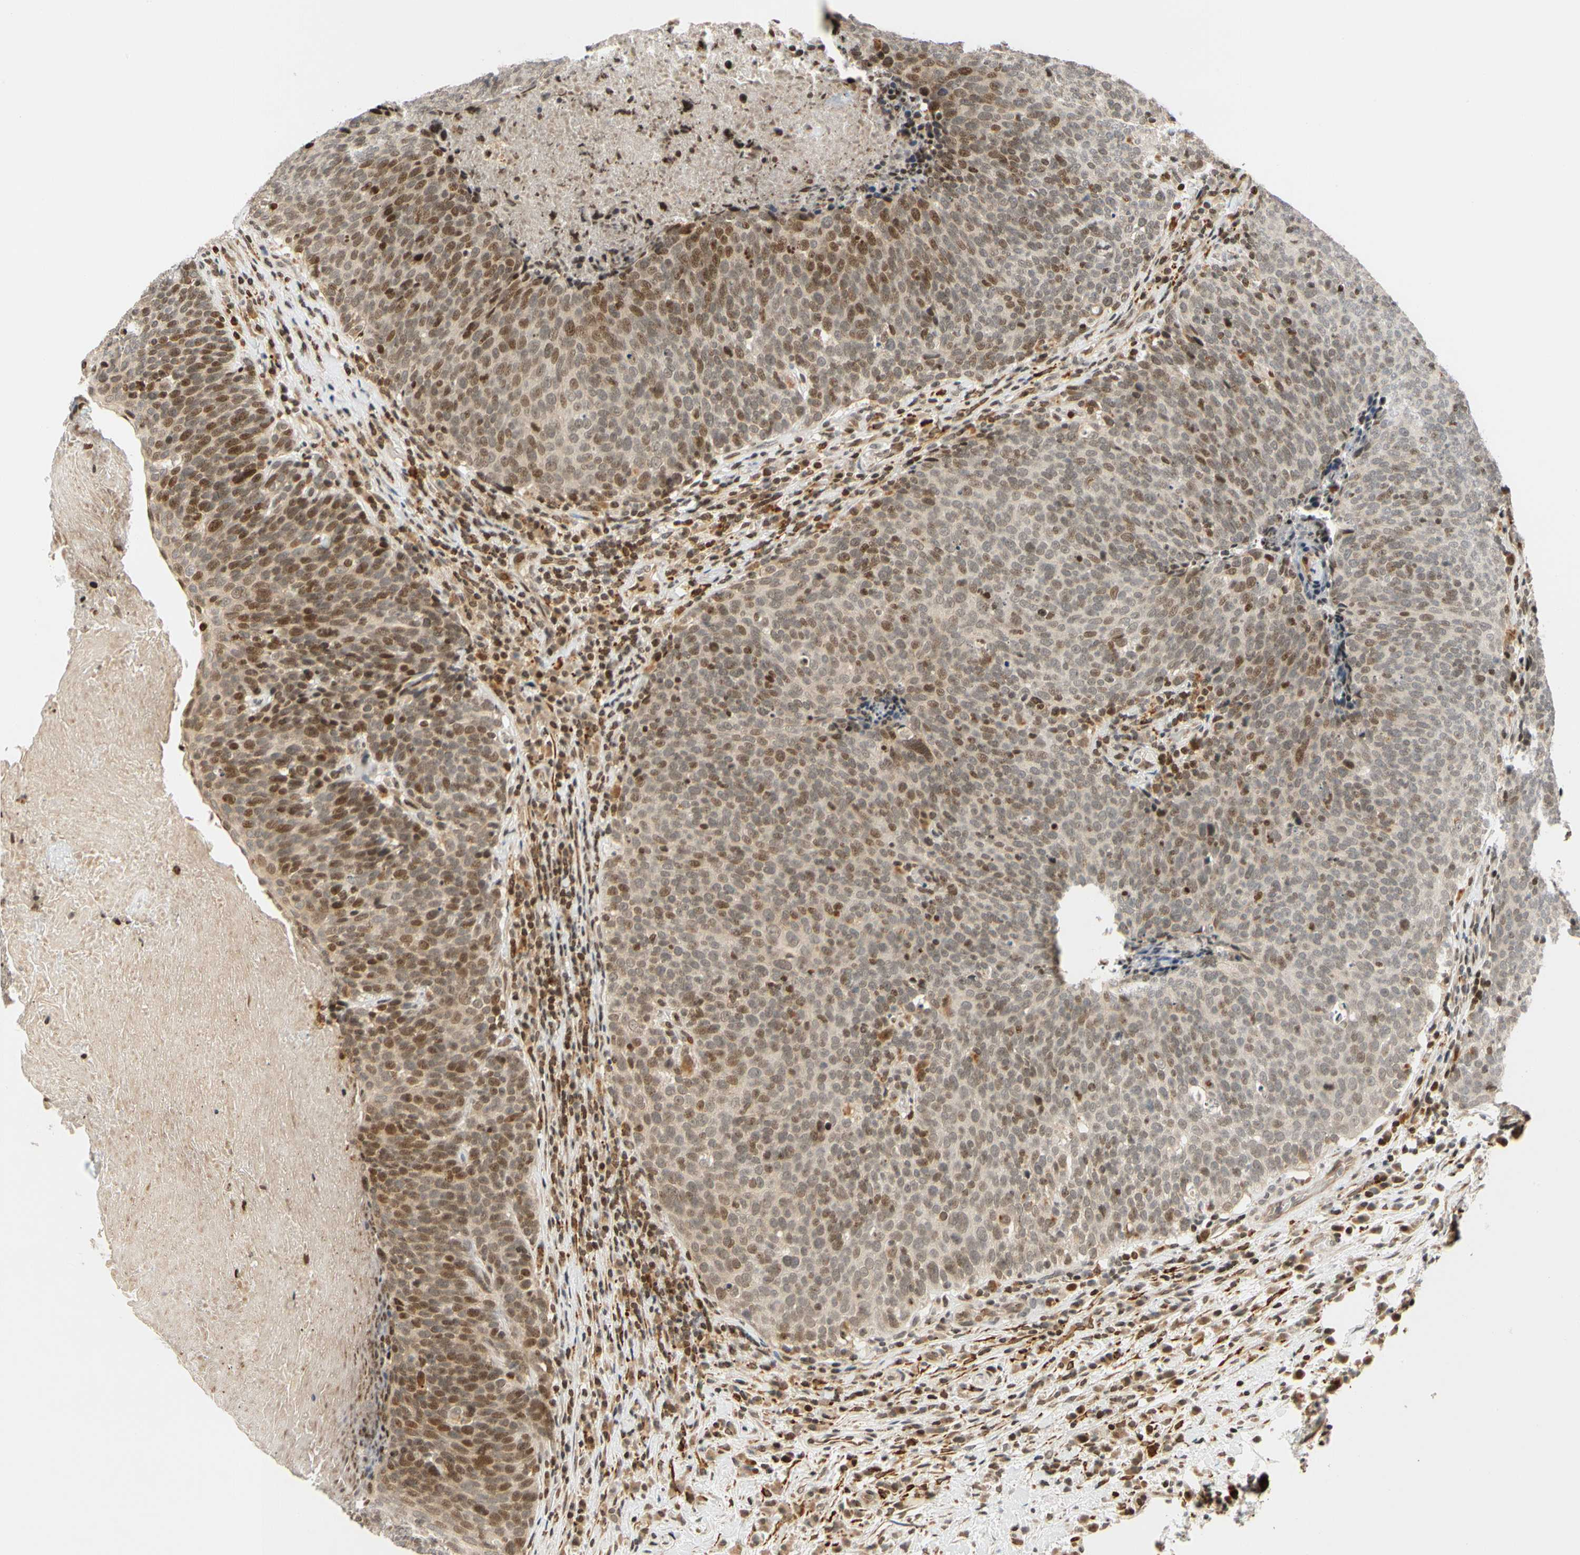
{"staining": {"intensity": "moderate", "quantity": "25%-75%", "location": "nuclear"}, "tissue": "head and neck cancer", "cell_type": "Tumor cells", "image_type": "cancer", "snomed": [{"axis": "morphology", "description": "Squamous cell carcinoma, NOS"}, {"axis": "morphology", "description": "Squamous cell carcinoma, metastatic, NOS"}, {"axis": "topography", "description": "Lymph node"}, {"axis": "topography", "description": "Head-Neck"}], "caption": "About 25%-75% of tumor cells in human metastatic squamous cell carcinoma (head and neck) demonstrate moderate nuclear protein positivity as visualized by brown immunohistochemical staining.", "gene": "CDK7", "patient": {"sex": "male", "age": 62}}